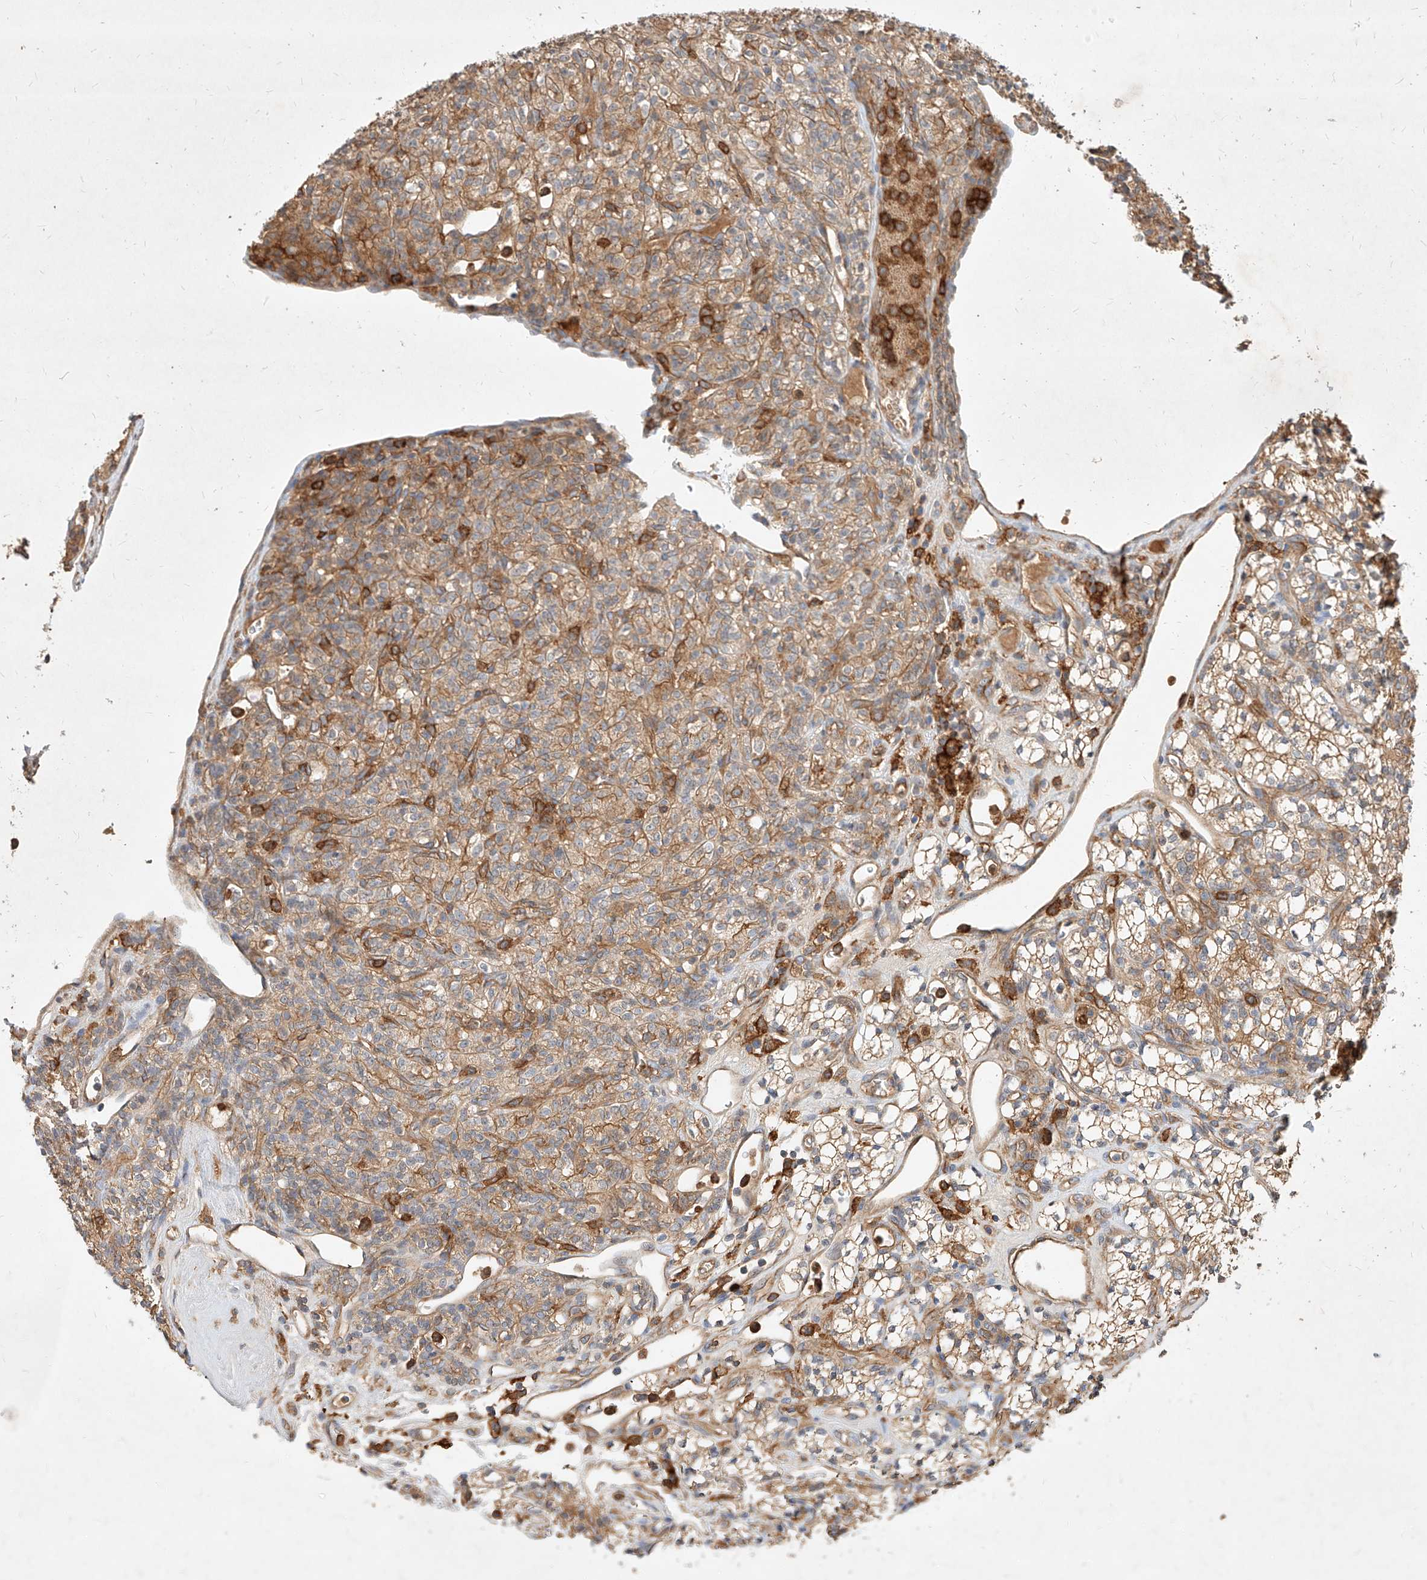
{"staining": {"intensity": "weak", "quantity": "25%-75%", "location": "cytoplasmic/membranous"}, "tissue": "renal cancer", "cell_type": "Tumor cells", "image_type": "cancer", "snomed": [{"axis": "morphology", "description": "Adenocarcinoma, NOS"}, {"axis": "topography", "description": "Kidney"}], "caption": "An immunohistochemistry micrograph of tumor tissue is shown. Protein staining in brown highlights weak cytoplasmic/membranous positivity in renal cancer within tumor cells. The staining is performed using DAB (3,3'-diaminobenzidine) brown chromogen to label protein expression. The nuclei are counter-stained blue using hematoxylin.", "gene": "NFAM1", "patient": {"sex": "male", "age": 77}}